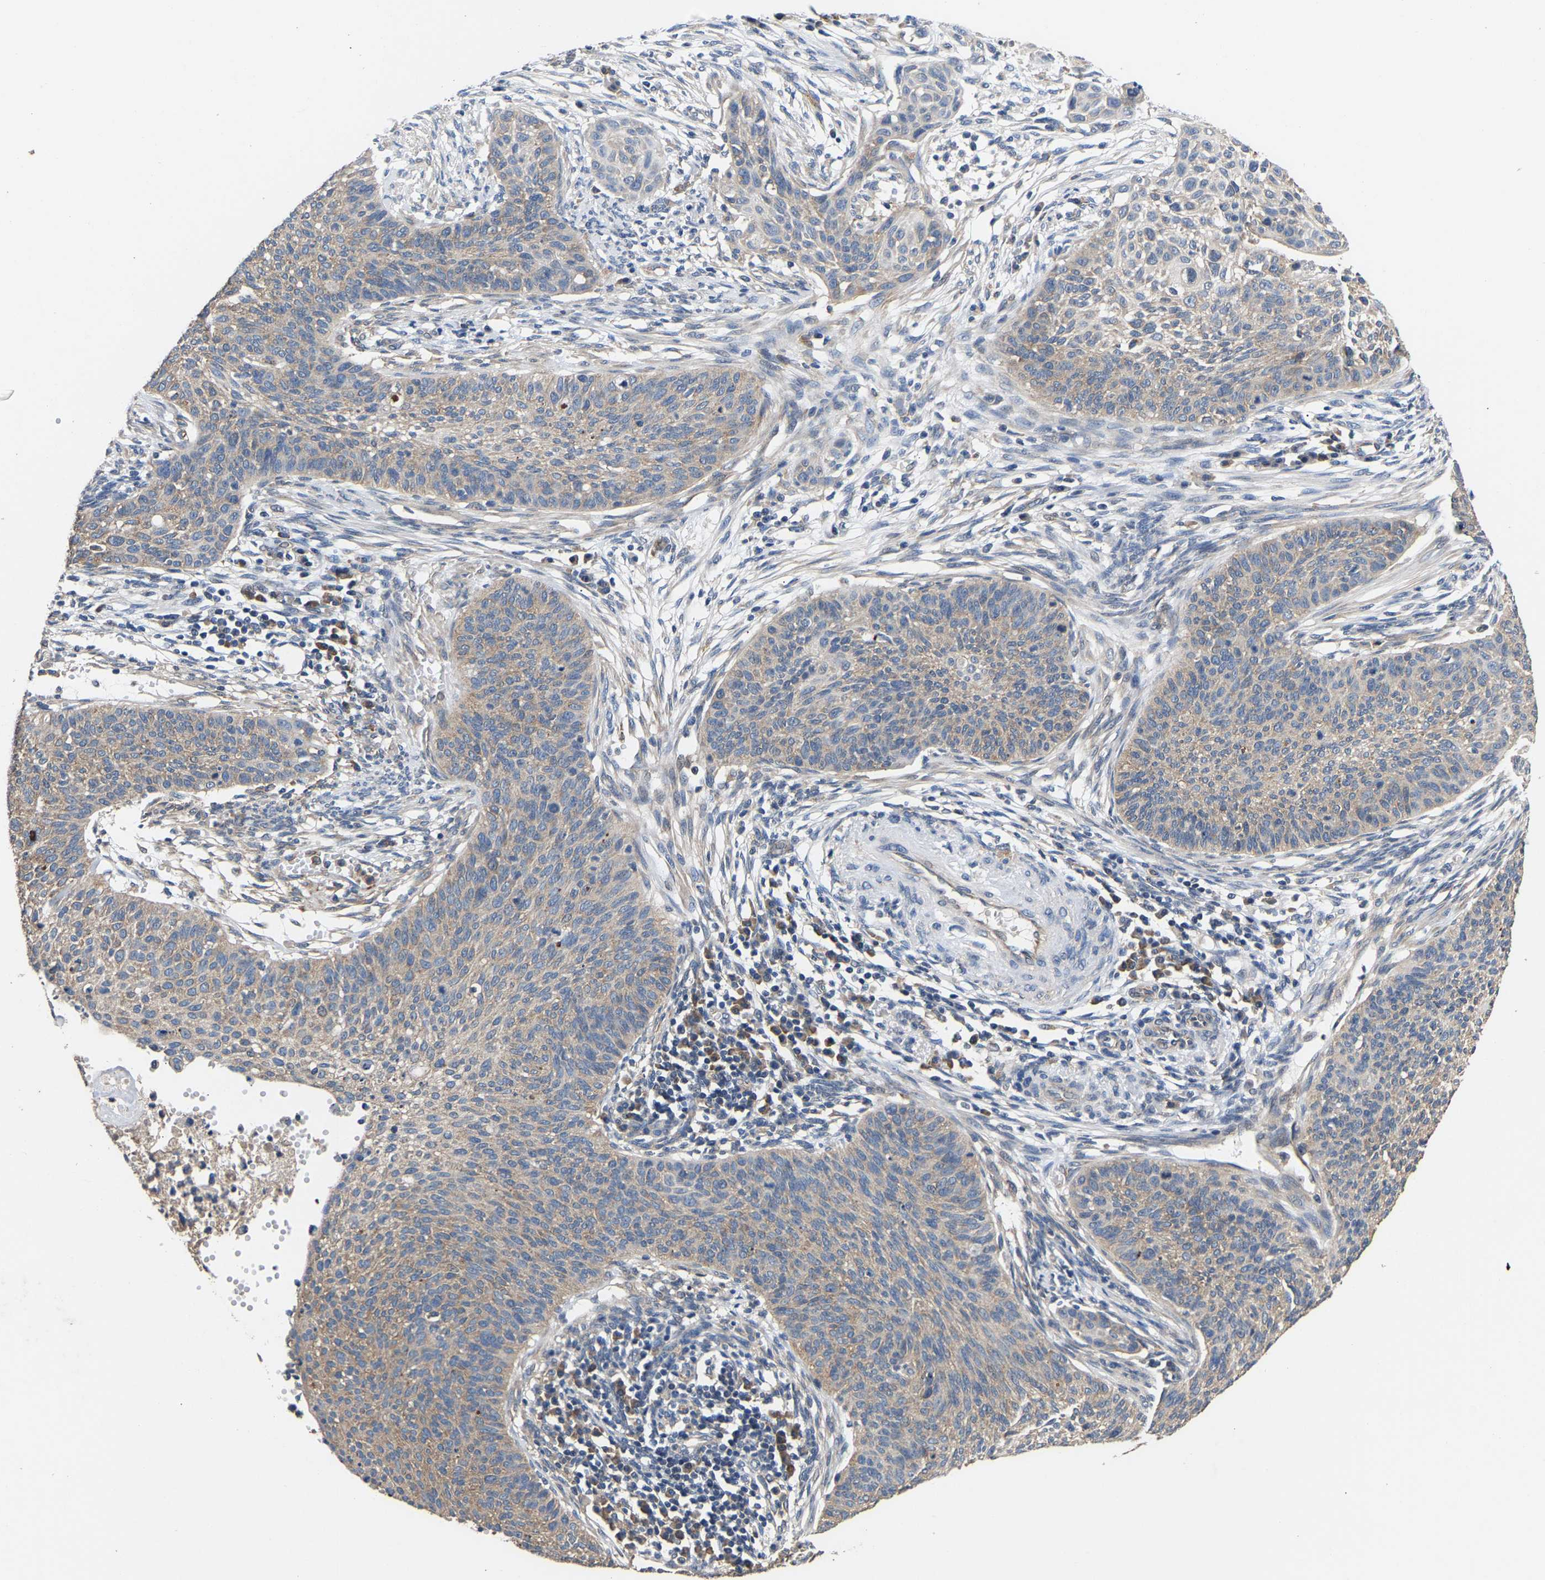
{"staining": {"intensity": "weak", "quantity": "25%-75%", "location": "cytoplasmic/membranous"}, "tissue": "cervical cancer", "cell_type": "Tumor cells", "image_type": "cancer", "snomed": [{"axis": "morphology", "description": "Squamous cell carcinoma, NOS"}, {"axis": "topography", "description": "Cervix"}], "caption": "A photomicrograph of cervical cancer (squamous cell carcinoma) stained for a protein shows weak cytoplasmic/membranous brown staining in tumor cells.", "gene": "AIMP2", "patient": {"sex": "female", "age": 70}}